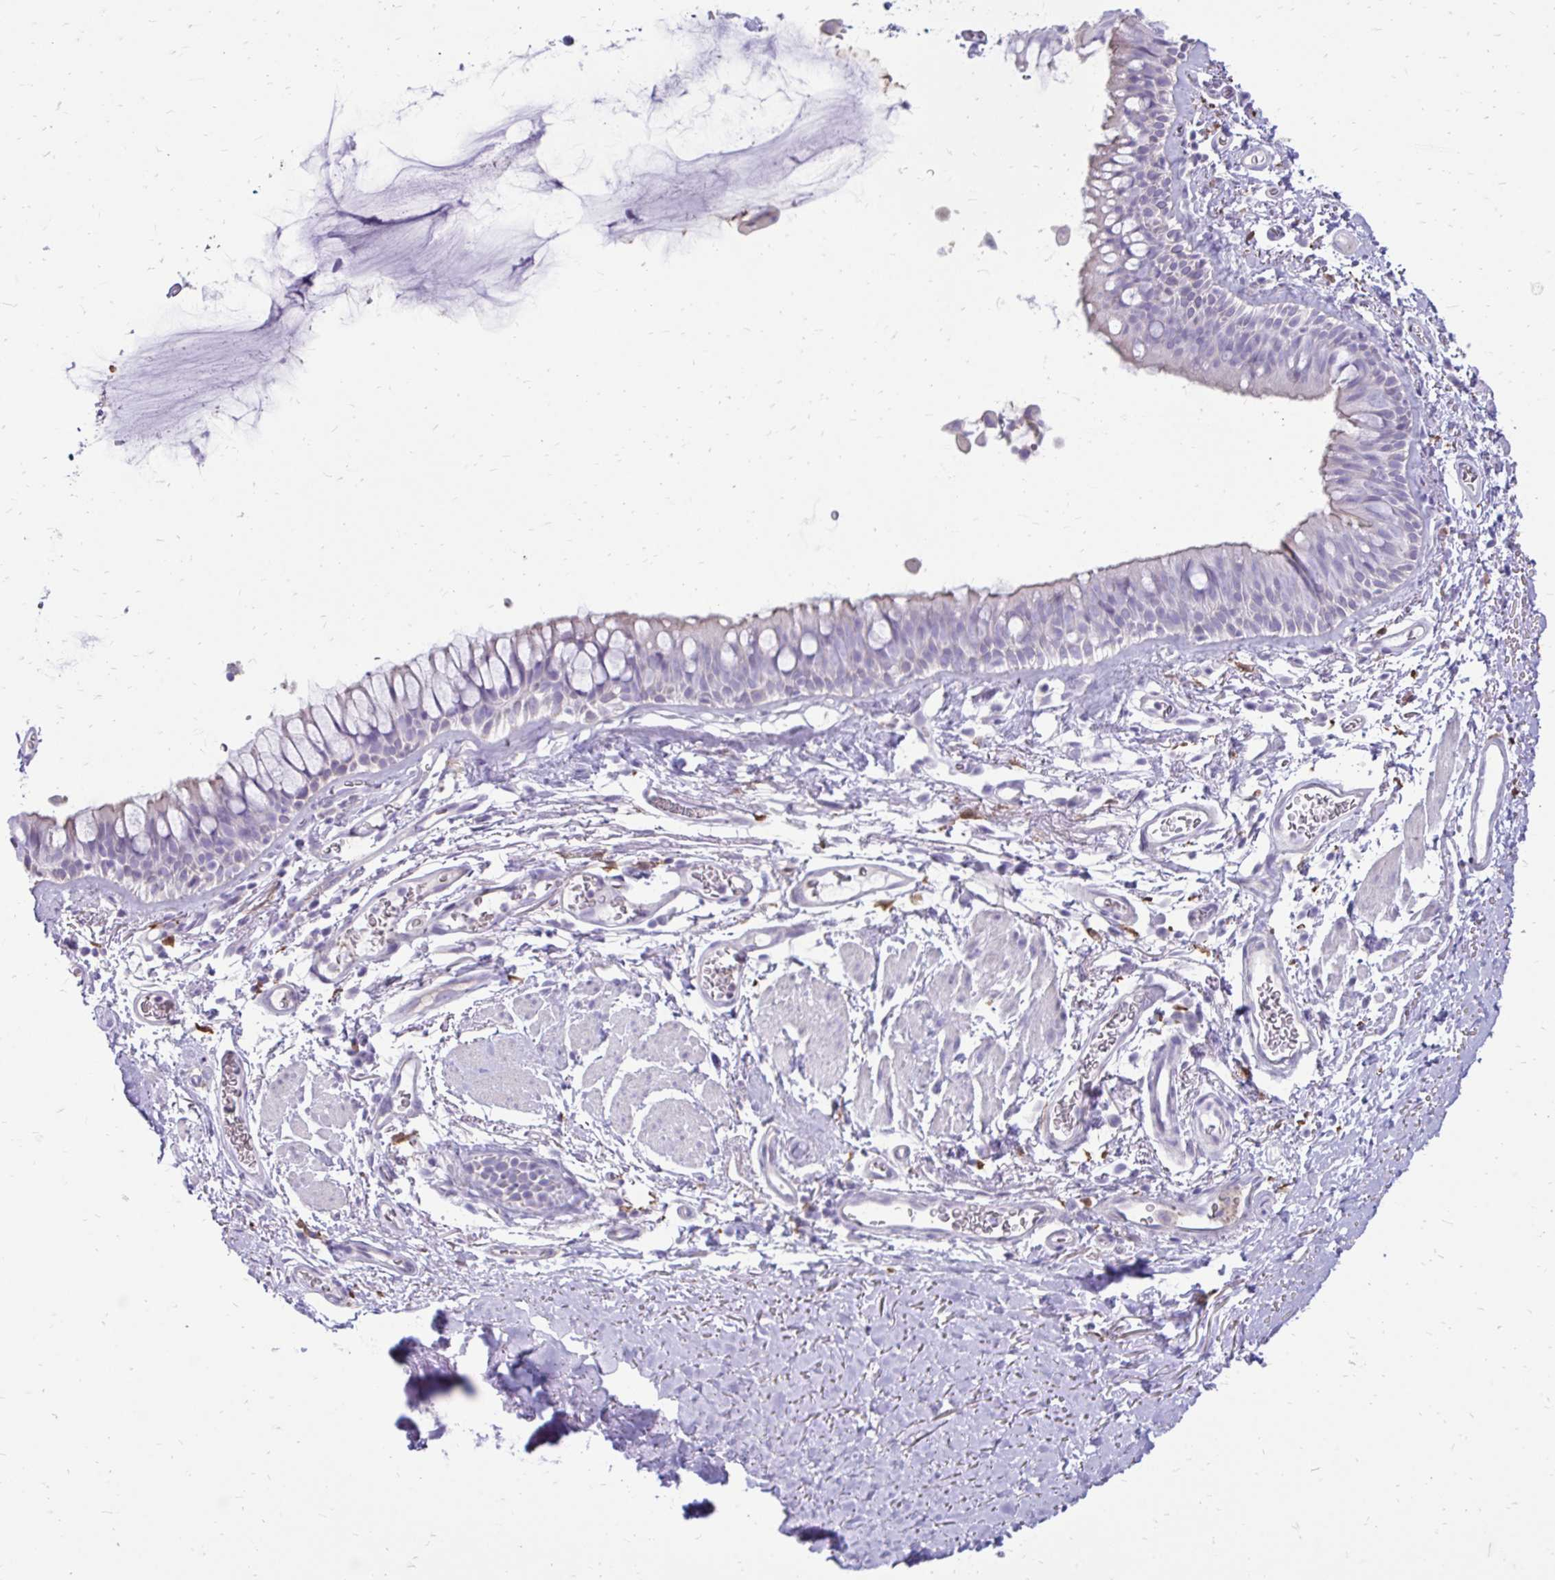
{"staining": {"intensity": "negative", "quantity": "none", "location": "none"}, "tissue": "bronchus", "cell_type": "Respiratory epithelial cells", "image_type": "normal", "snomed": [{"axis": "morphology", "description": "Normal tissue, NOS"}, {"axis": "topography", "description": "Cartilage tissue"}, {"axis": "topography", "description": "Bronchus"}], "caption": "DAB (3,3'-diaminobenzidine) immunohistochemical staining of benign human bronchus demonstrates no significant positivity in respiratory epithelial cells.", "gene": "SIGLEC11", "patient": {"sex": "female", "age": 79}}